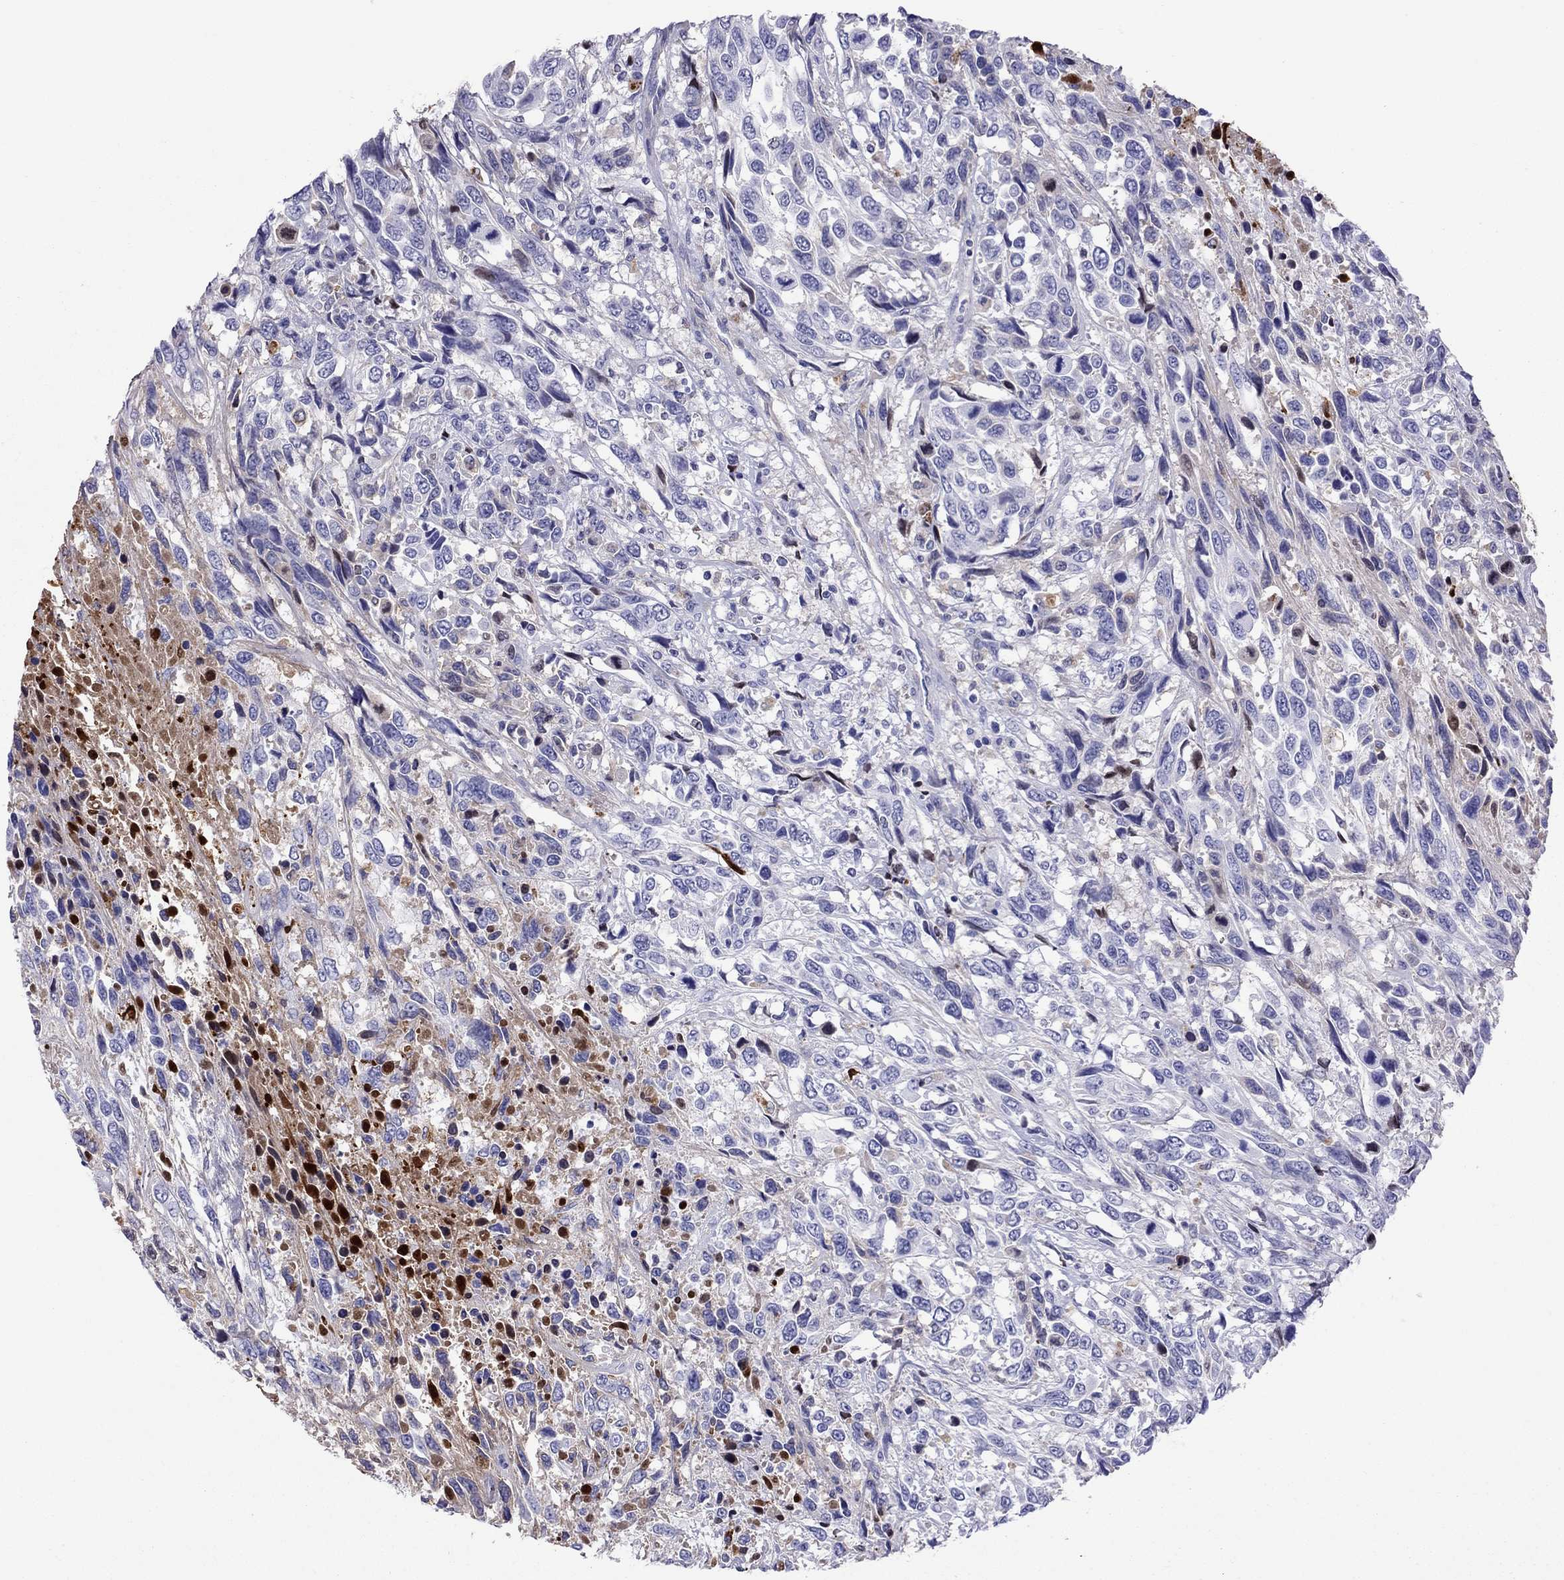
{"staining": {"intensity": "negative", "quantity": "none", "location": "none"}, "tissue": "urothelial cancer", "cell_type": "Tumor cells", "image_type": "cancer", "snomed": [{"axis": "morphology", "description": "Urothelial carcinoma, High grade"}, {"axis": "topography", "description": "Urinary bladder"}], "caption": "IHC histopathology image of urothelial cancer stained for a protein (brown), which shows no staining in tumor cells.", "gene": "SERPINA3", "patient": {"sex": "female", "age": 70}}